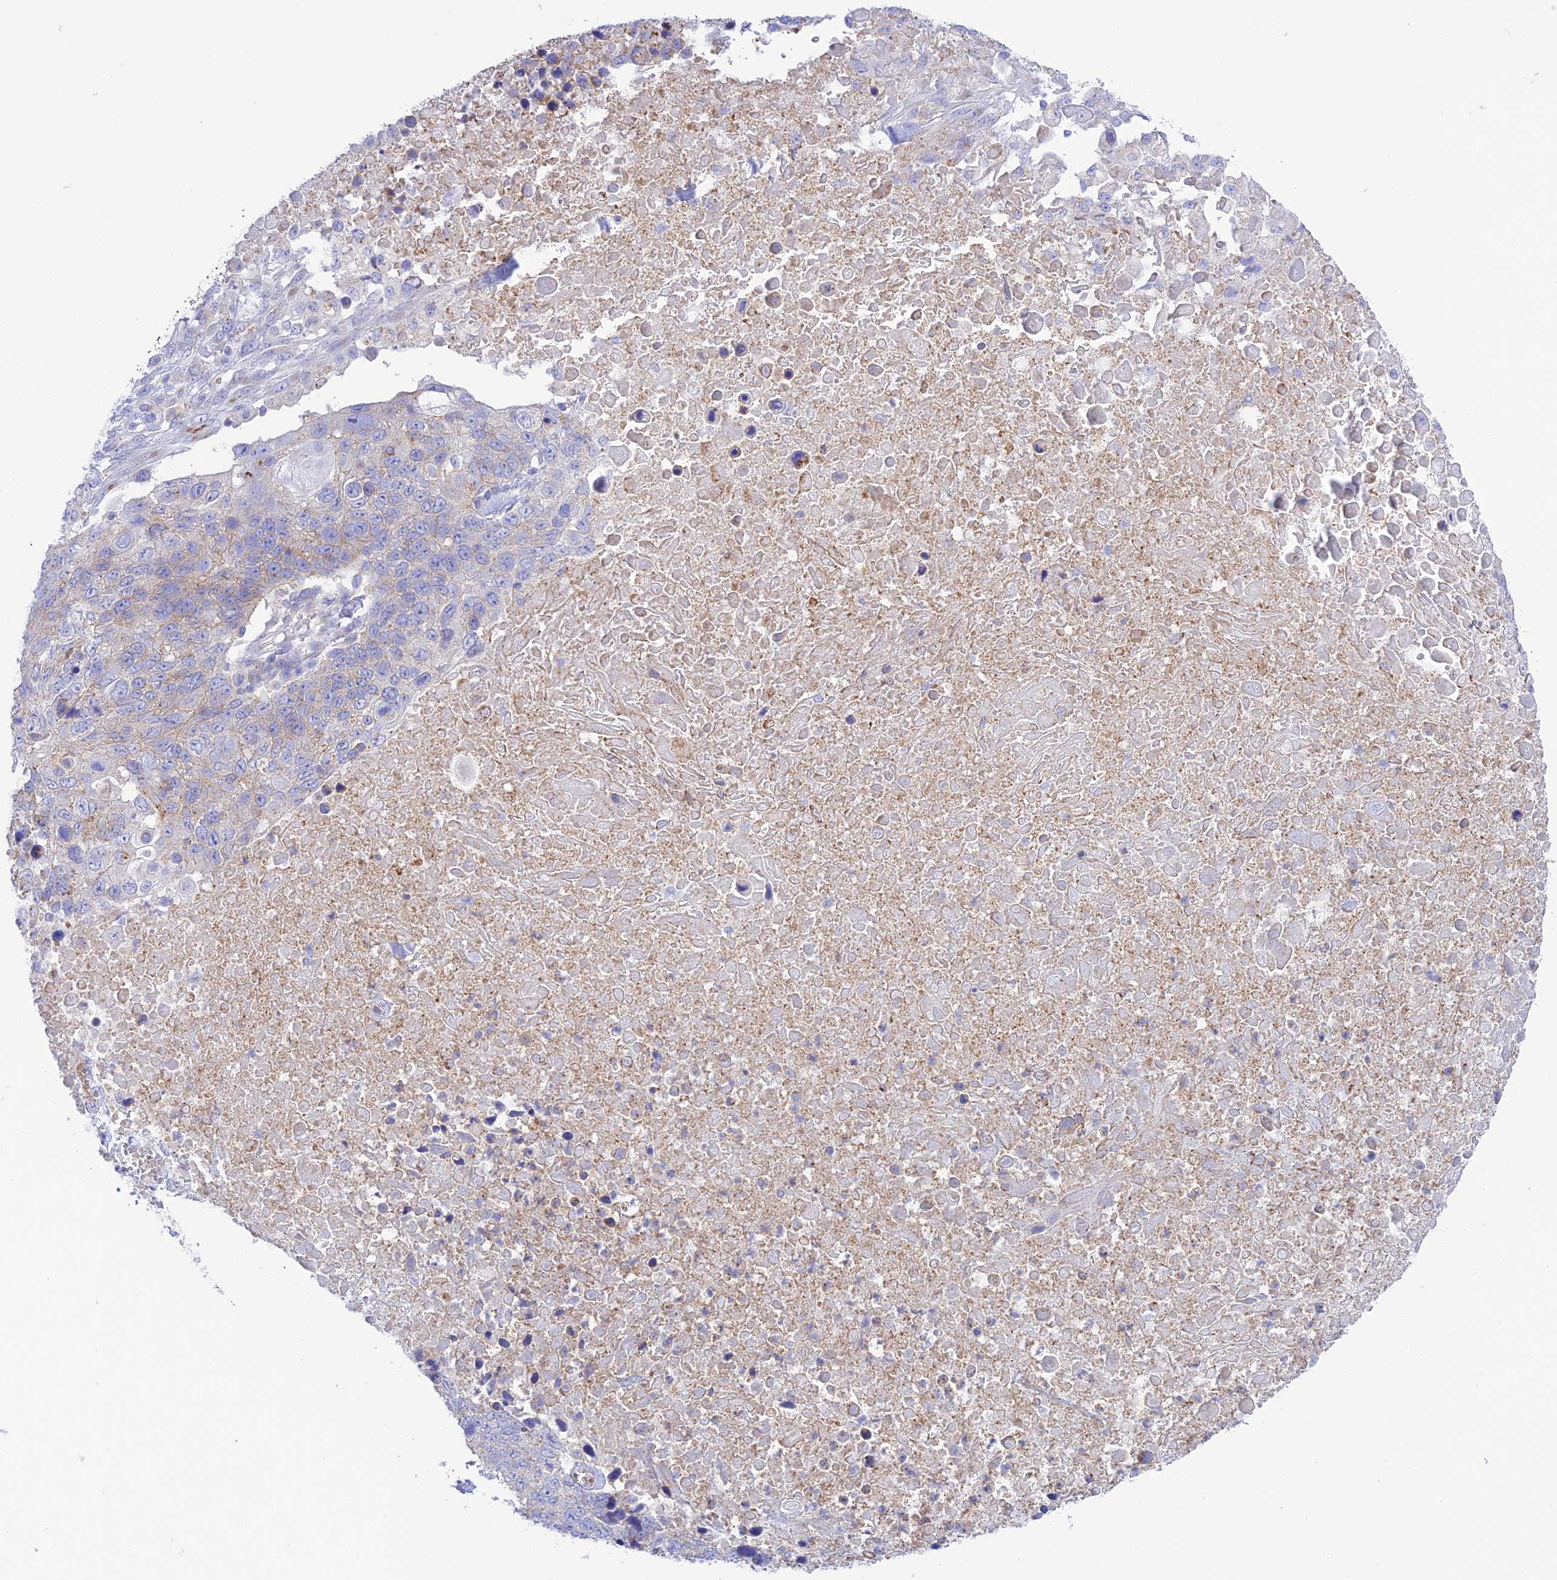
{"staining": {"intensity": "negative", "quantity": "none", "location": "none"}, "tissue": "lung cancer", "cell_type": "Tumor cells", "image_type": "cancer", "snomed": [{"axis": "morphology", "description": "Normal tissue, NOS"}, {"axis": "morphology", "description": "Squamous cell carcinoma, NOS"}, {"axis": "topography", "description": "Lymph node"}, {"axis": "topography", "description": "Lung"}], "caption": "Immunohistochemistry (IHC) of squamous cell carcinoma (lung) exhibits no staining in tumor cells.", "gene": "CHSY3", "patient": {"sex": "male", "age": 66}}